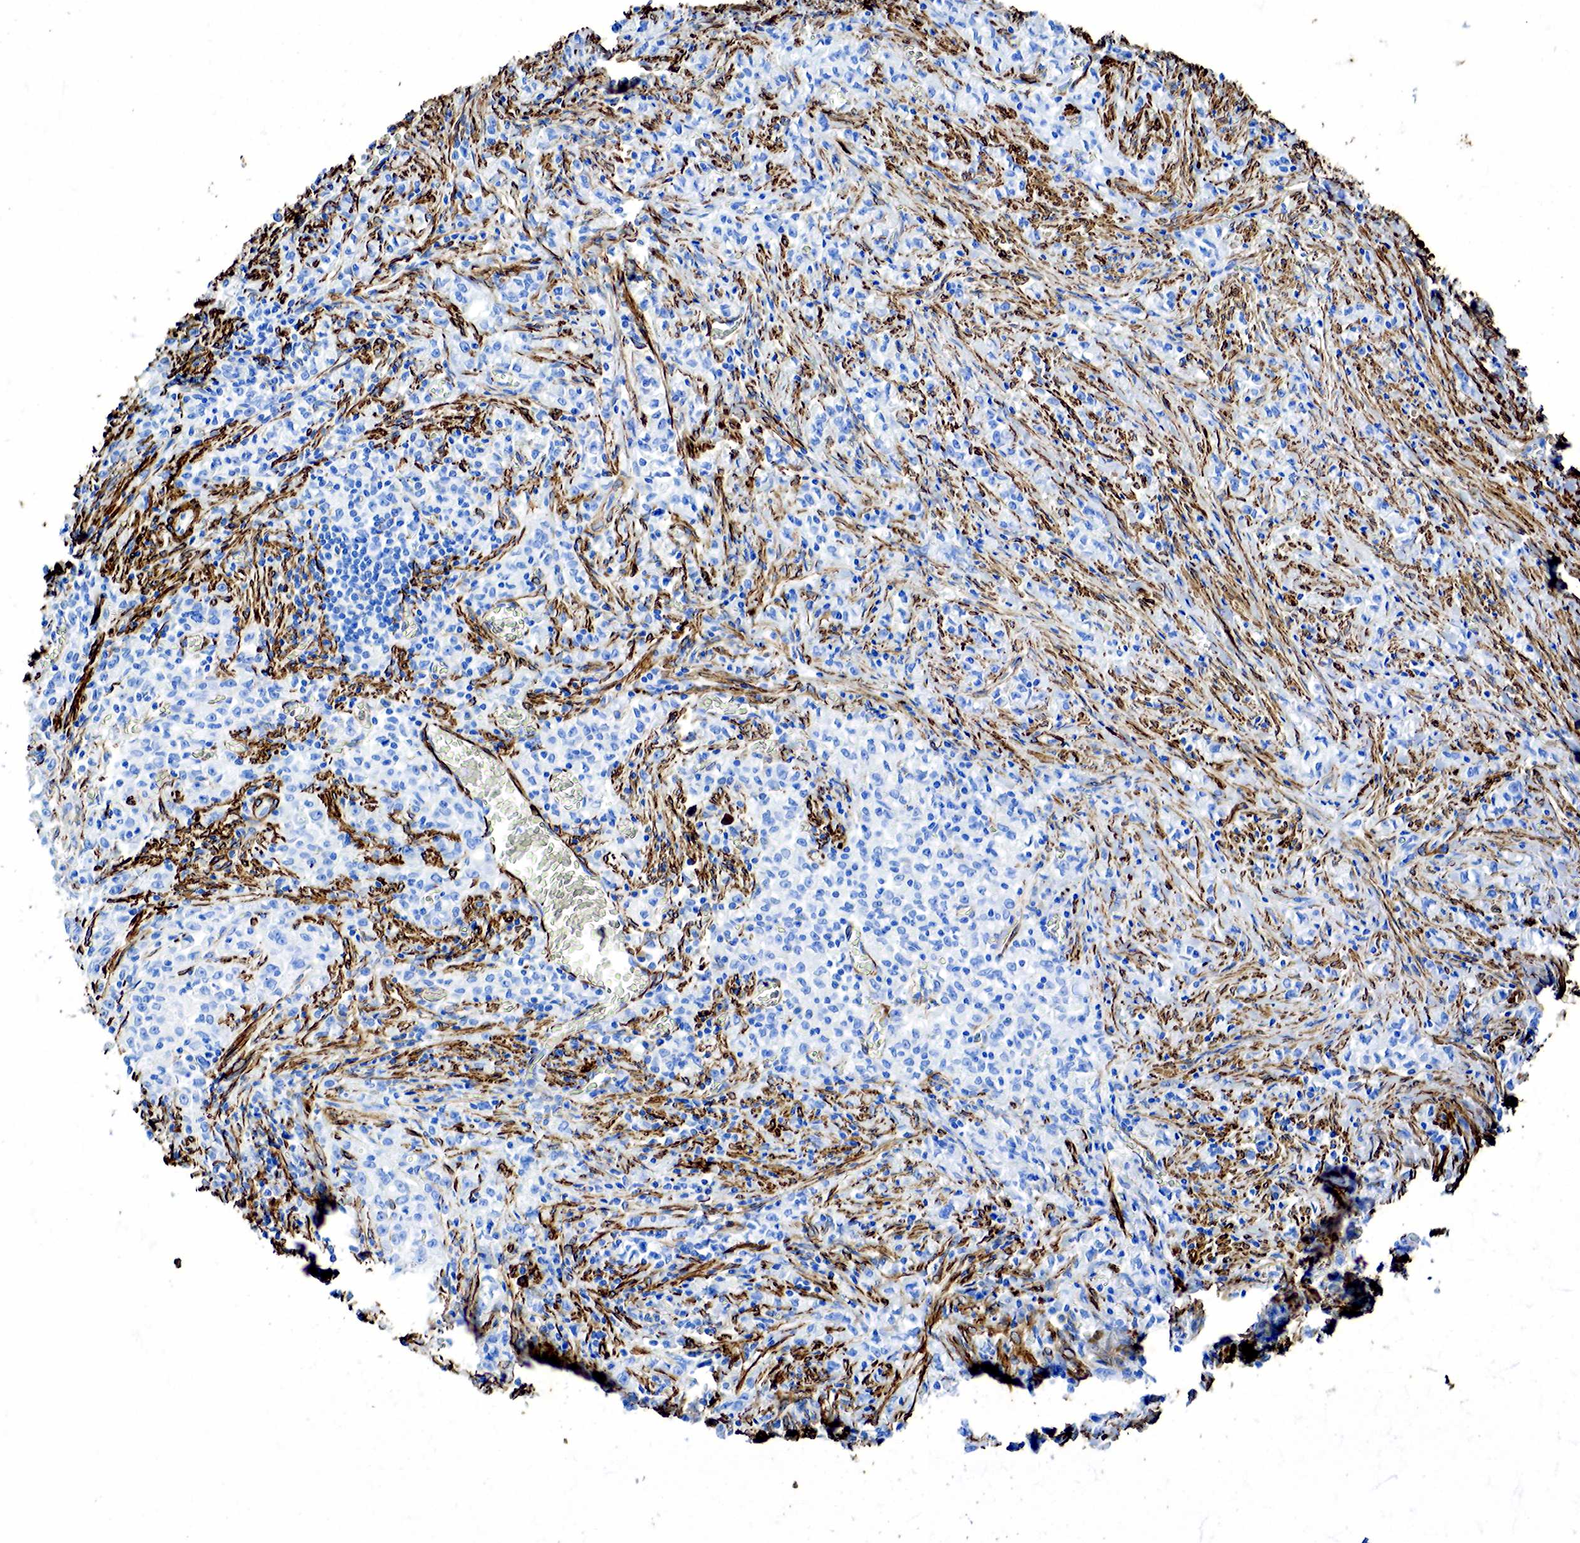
{"staining": {"intensity": "negative", "quantity": "none", "location": "none"}, "tissue": "liver cancer", "cell_type": "Tumor cells", "image_type": "cancer", "snomed": [{"axis": "morphology", "description": "Carcinoma, metastatic, NOS"}, {"axis": "topography", "description": "Liver"}], "caption": "A histopathology image of liver cancer stained for a protein shows no brown staining in tumor cells.", "gene": "ACTA1", "patient": {"sex": "female", "age": 58}}